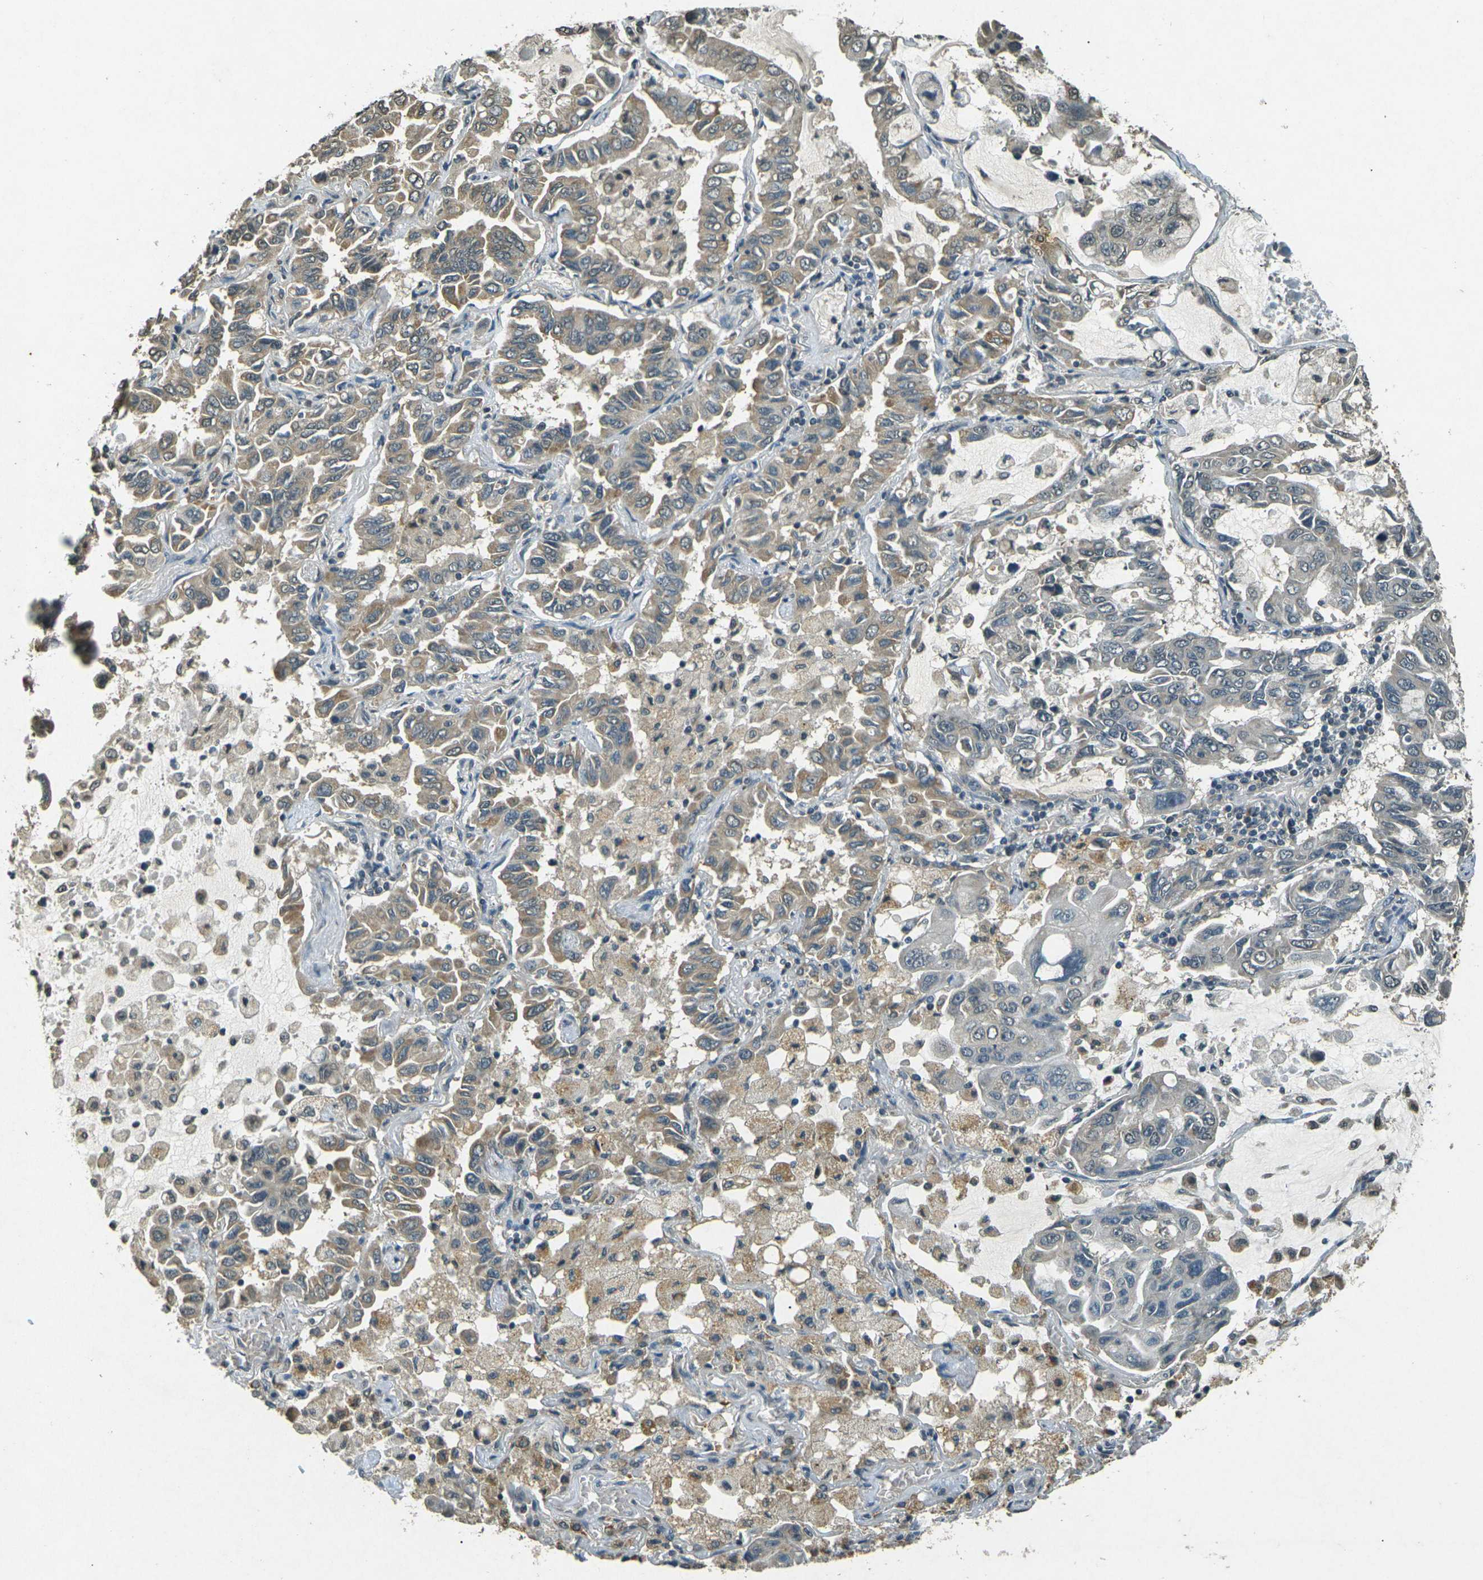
{"staining": {"intensity": "moderate", "quantity": ">75%", "location": "cytoplasmic/membranous"}, "tissue": "lung cancer", "cell_type": "Tumor cells", "image_type": "cancer", "snomed": [{"axis": "morphology", "description": "Adenocarcinoma, NOS"}, {"axis": "topography", "description": "Lung"}], "caption": "A micrograph of lung cancer (adenocarcinoma) stained for a protein demonstrates moderate cytoplasmic/membranous brown staining in tumor cells.", "gene": "PDE2A", "patient": {"sex": "male", "age": 64}}